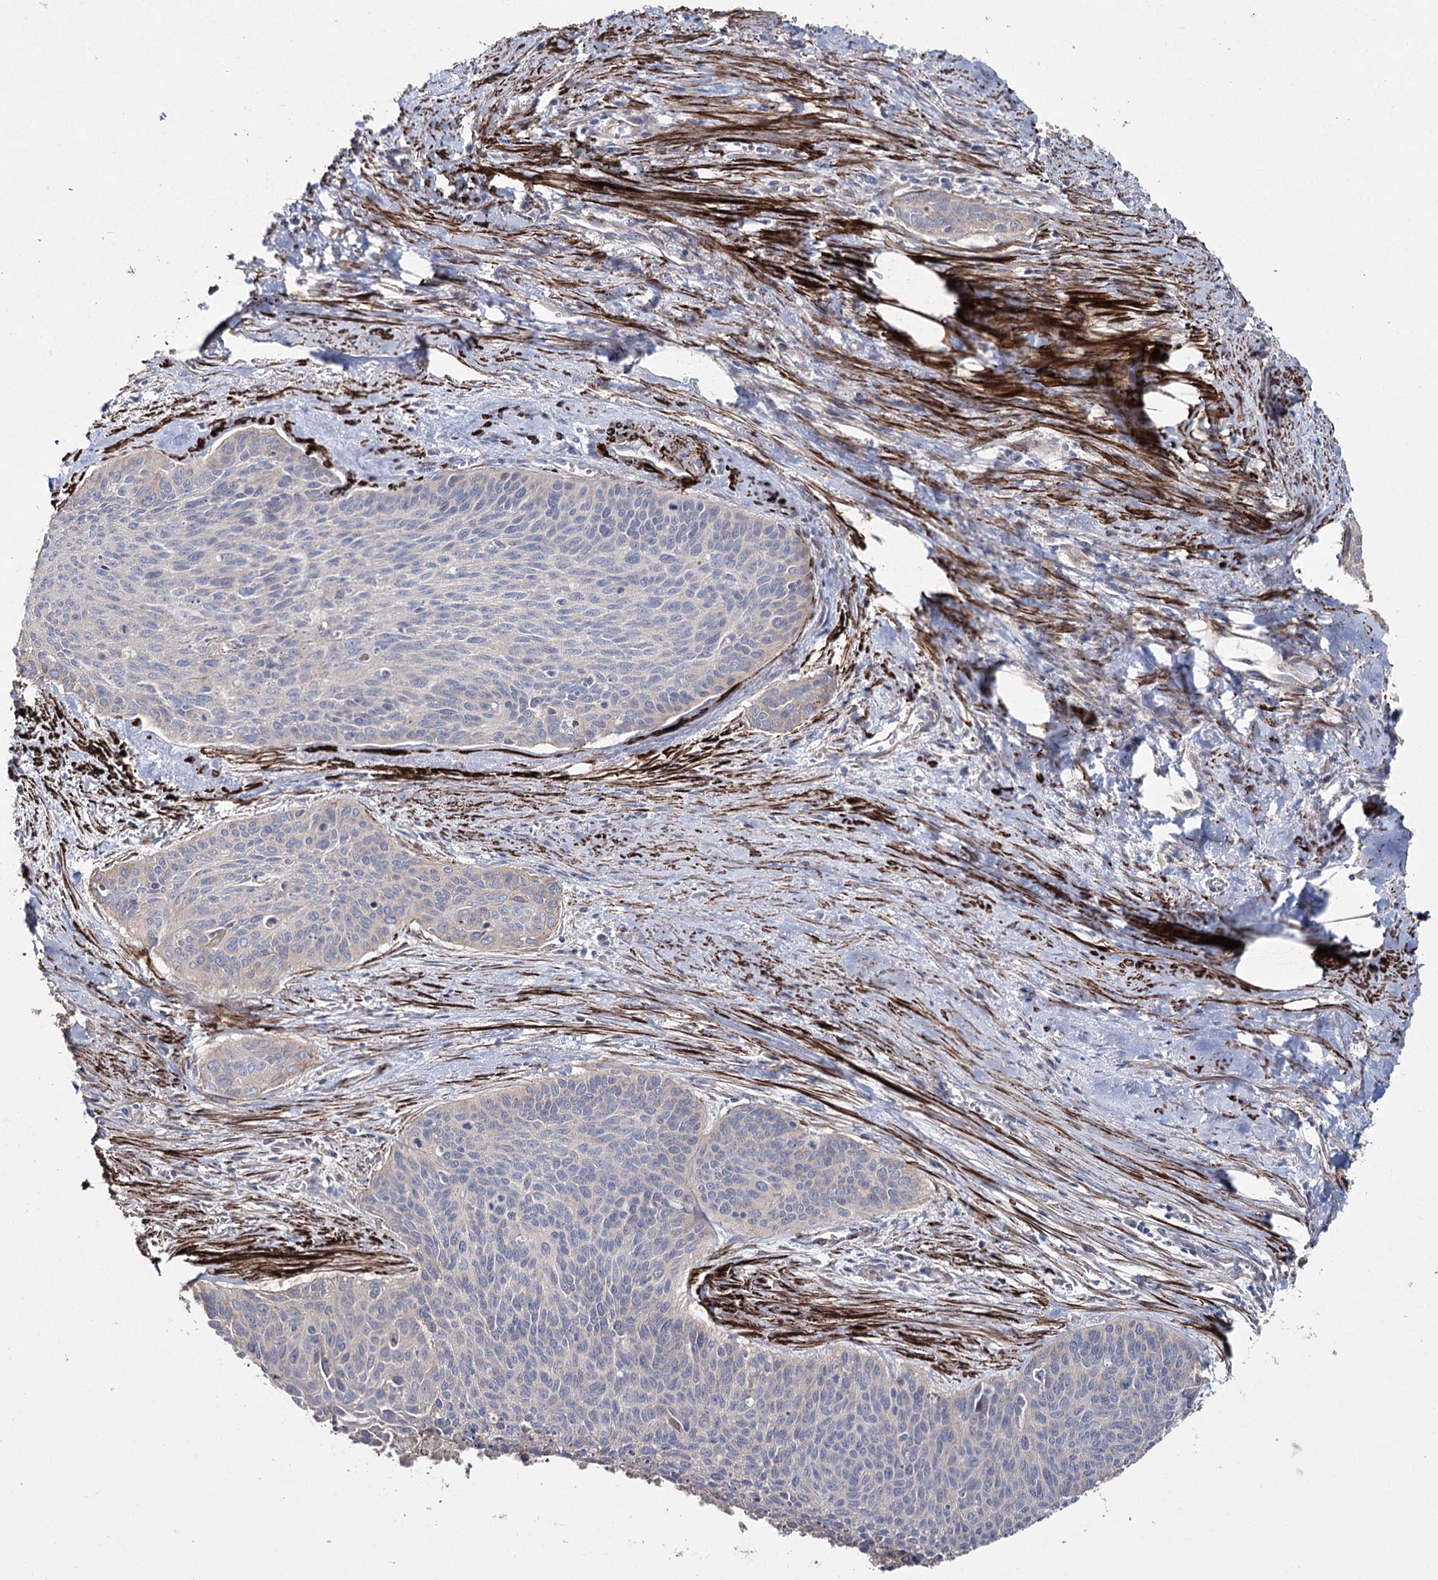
{"staining": {"intensity": "negative", "quantity": "none", "location": "none"}, "tissue": "cervical cancer", "cell_type": "Tumor cells", "image_type": "cancer", "snomed": [{"axis": "morphology", "description": "Squamous cell carcinoma, NOS"}, {"axis": "topography", "description": "Cervix"}], "caption": "Cervical squamous cell carcinoma was stained to show a protein in brown. There is no significant expression in tumor cells.", "gene": "SUMF1", "patient": {"sex": "female", "age": 55}}